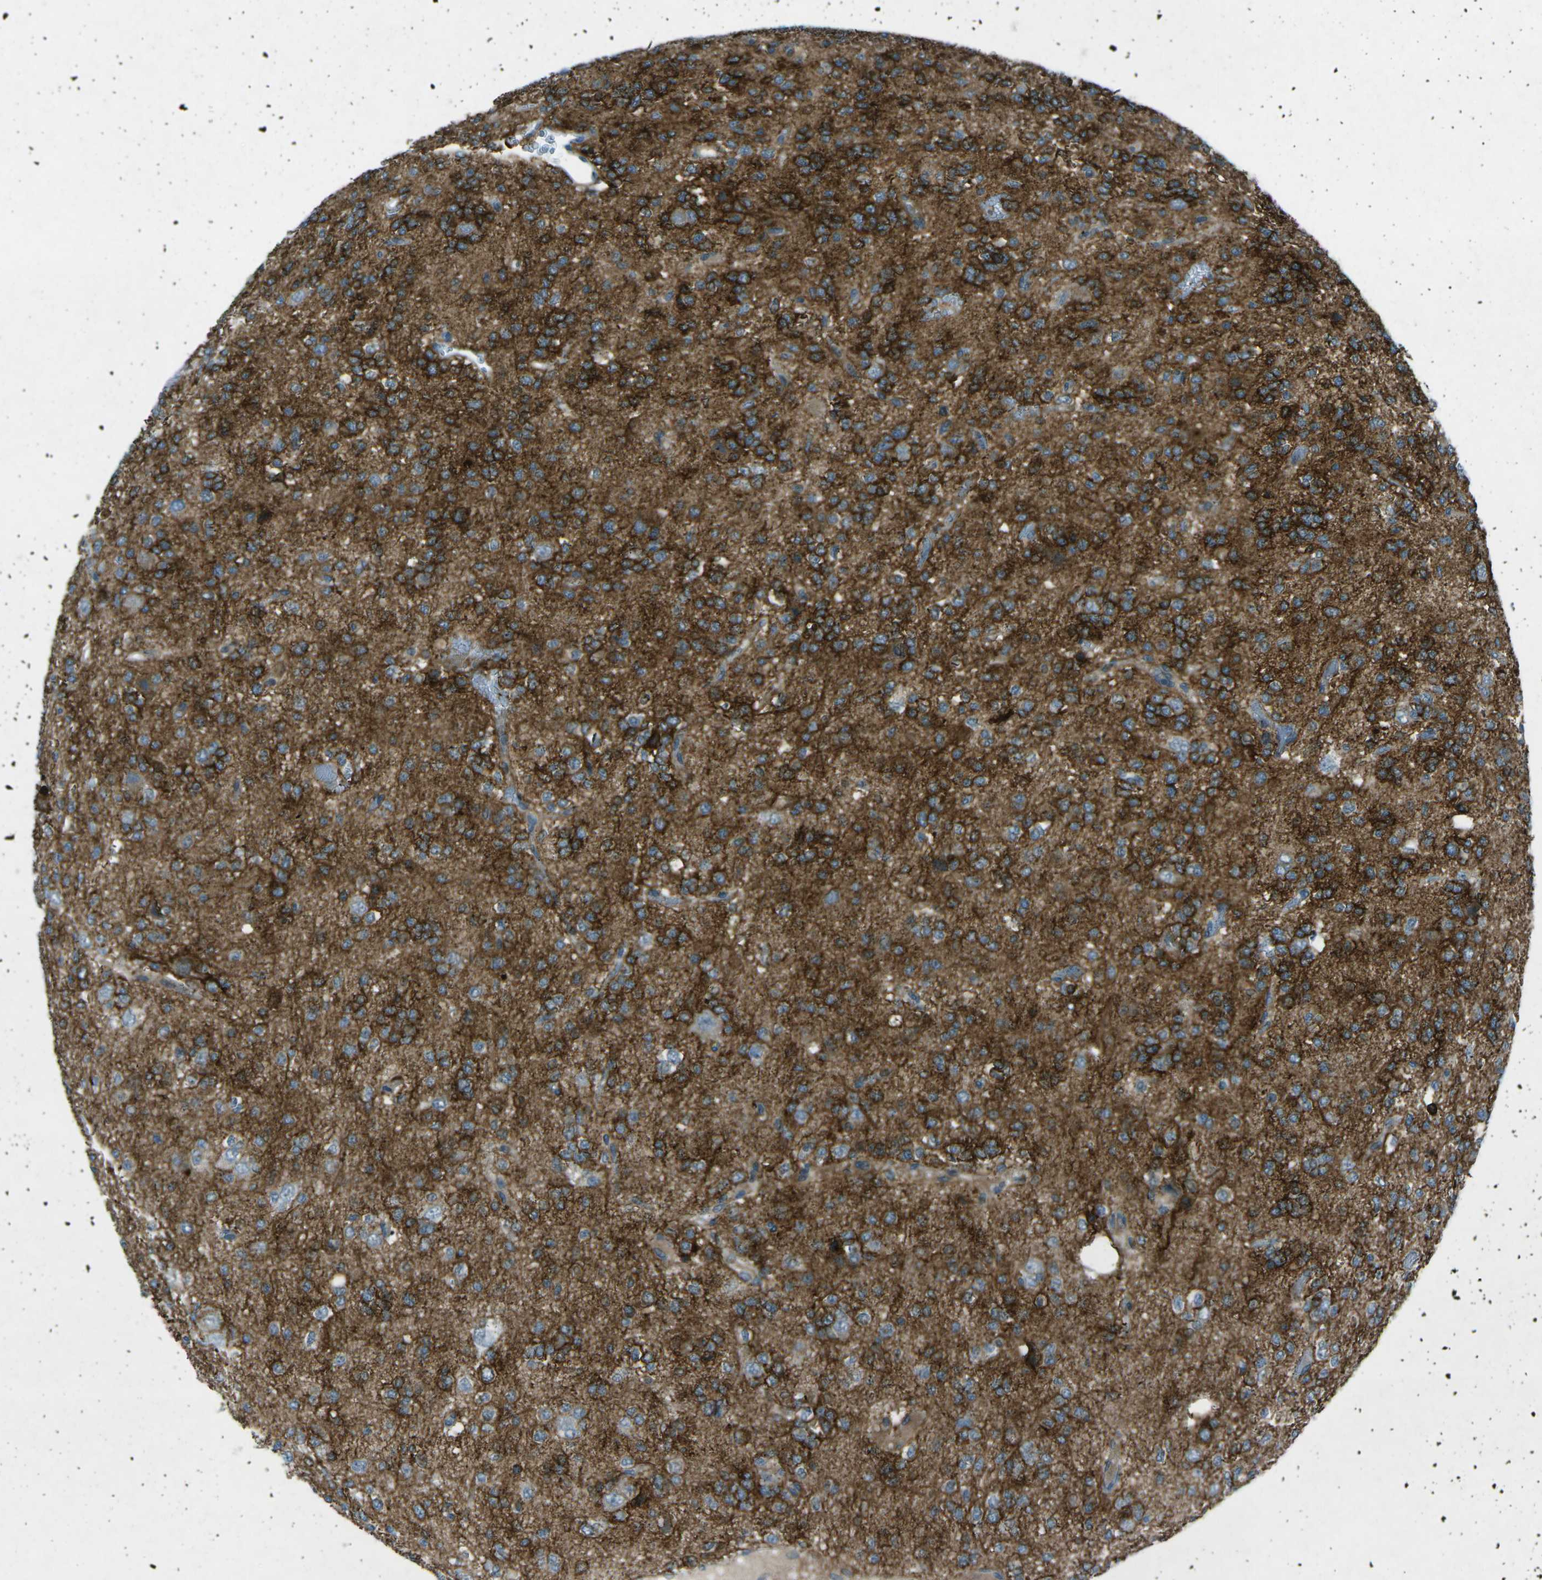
{"staining": {"intensity": "strong", "quantity": ">75%", "location": "cytoplasmic/membranous"}, "tissue": "glioma", "cell_type": "Tumor cells", "image_type": "cancer", "snomed": [{"axis": "morphology", "description": "Glioma, malignant, Low grade"}, {"axis": "topography", "description": "Brain"}], "caption": "Tumor cells exhibit high levels of strong cytoplasmic/membranous staining in approximately >75% of cells in glioma.", "gene": "PRKCA", "patient": {"sex": "male", "age": 38}}